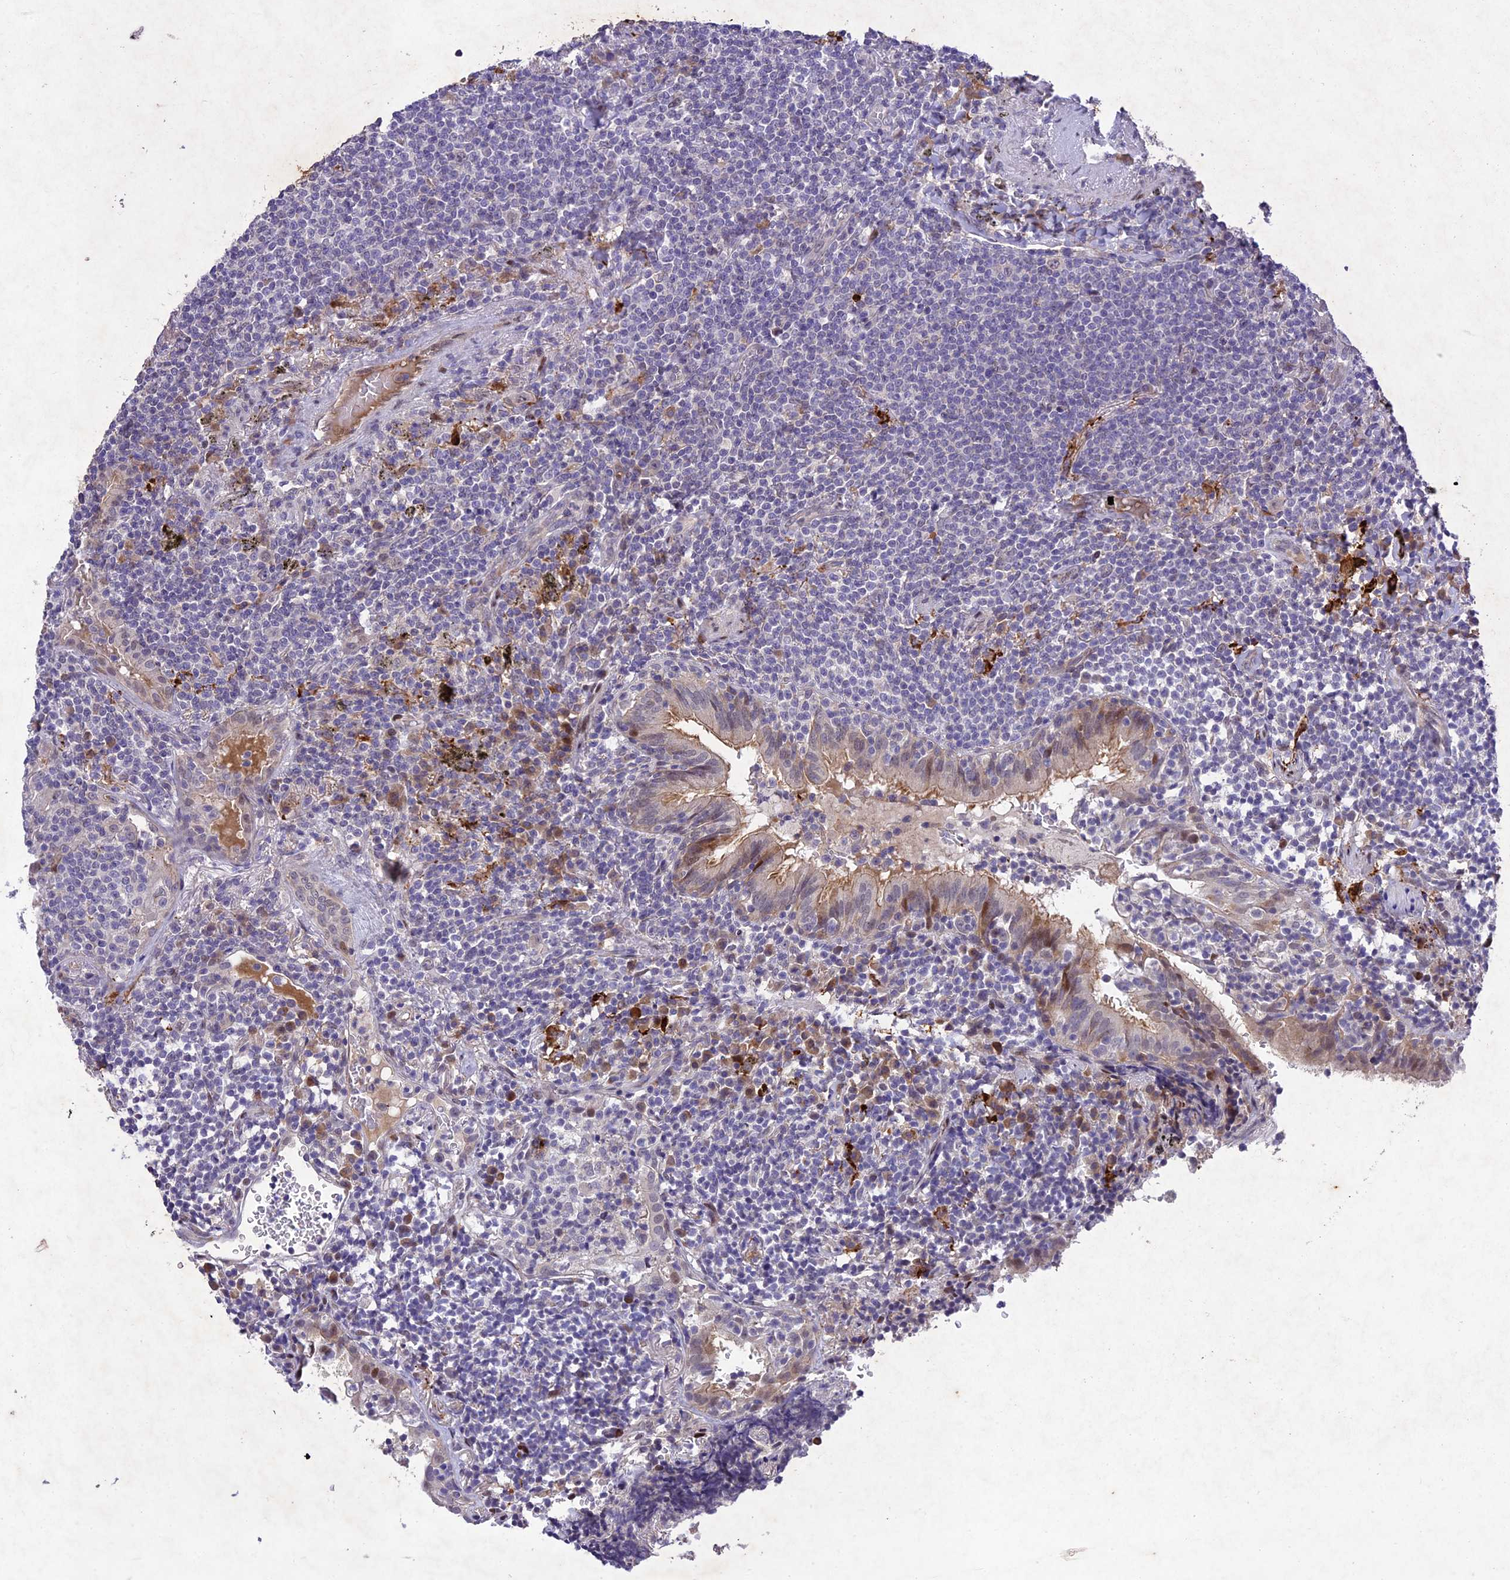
{"staining": {"intensity": "negative", "quantity": "none", "location": "none"}, "tissue": "lymphoma", "cell_type": "Tumor cells", "image_type": "cancer", "snomed": [{"axis": "morphology", "description": "Malignant lymphoma, non-Hodgkin's type, Low grade"}, {"axis": "topography", "description": "Lung"}], "caption": "Immunohistochemical staining of malignant lymphoma, non-Hodgkin's type (low-grade) exhibits no significant staining in tumor cells.", "gene": "ANKRD52", "patient": {"sex": "female", "age": 71}}